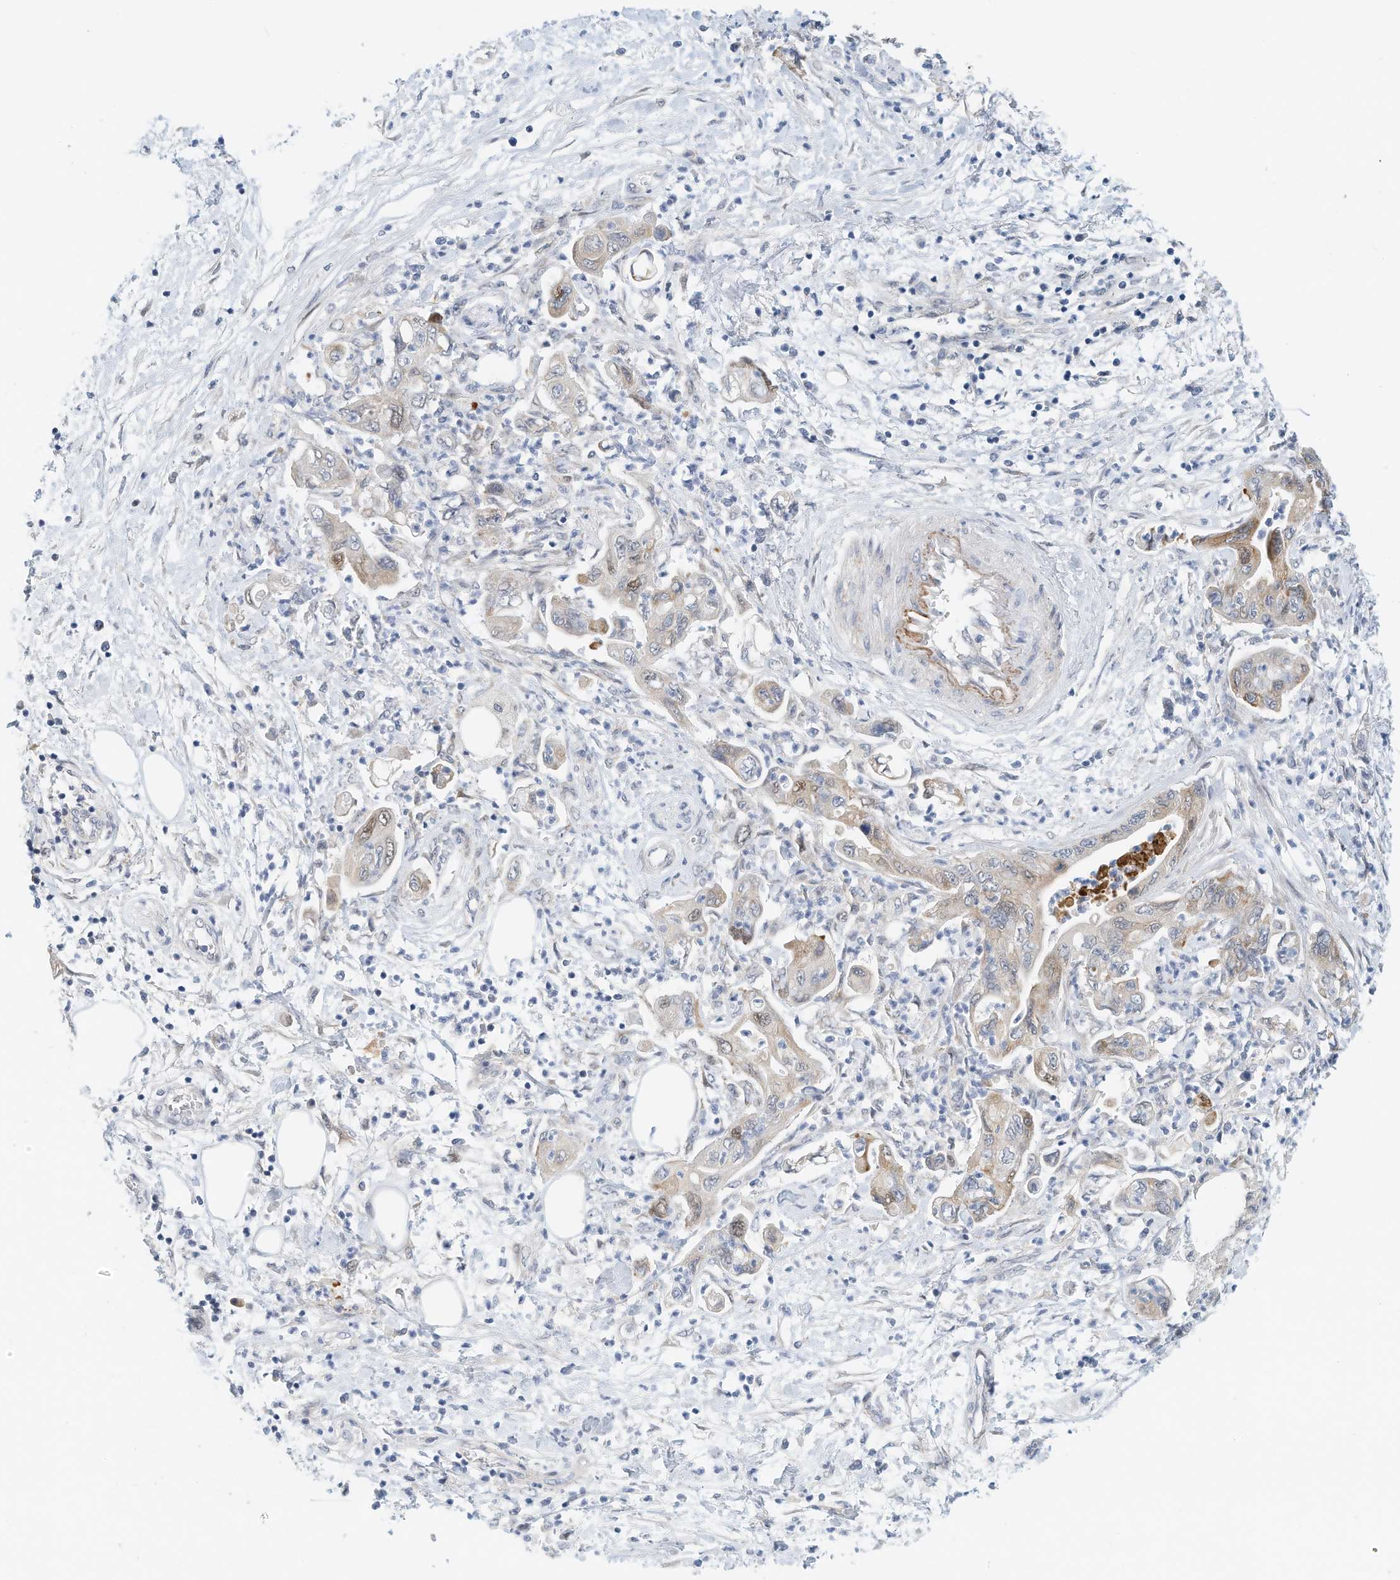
{"staining": {"intensity": "moderate", "quantity": "<25%", "location": "cytoplasmic/membranous,nuclear"}, "tissue": "pancreatic cancer", "cell_type": "Tumor cells", "image_type": "cancer", "snomed": [{"axis": "morphology", "description": "Adenocarcinoma, NOS"}, {"axis": "topography", "description": "Pancreas"}], "caption": "Brown immunohistochemical staining in human pancreatic adenocarcinoma demonstrates moderate cytoplasmic/membranous and nuclear positivity in approximately <25% of tumor cells.", "gene": "ARHGAP28", "patient": {"sex": "female", "age": 73}}